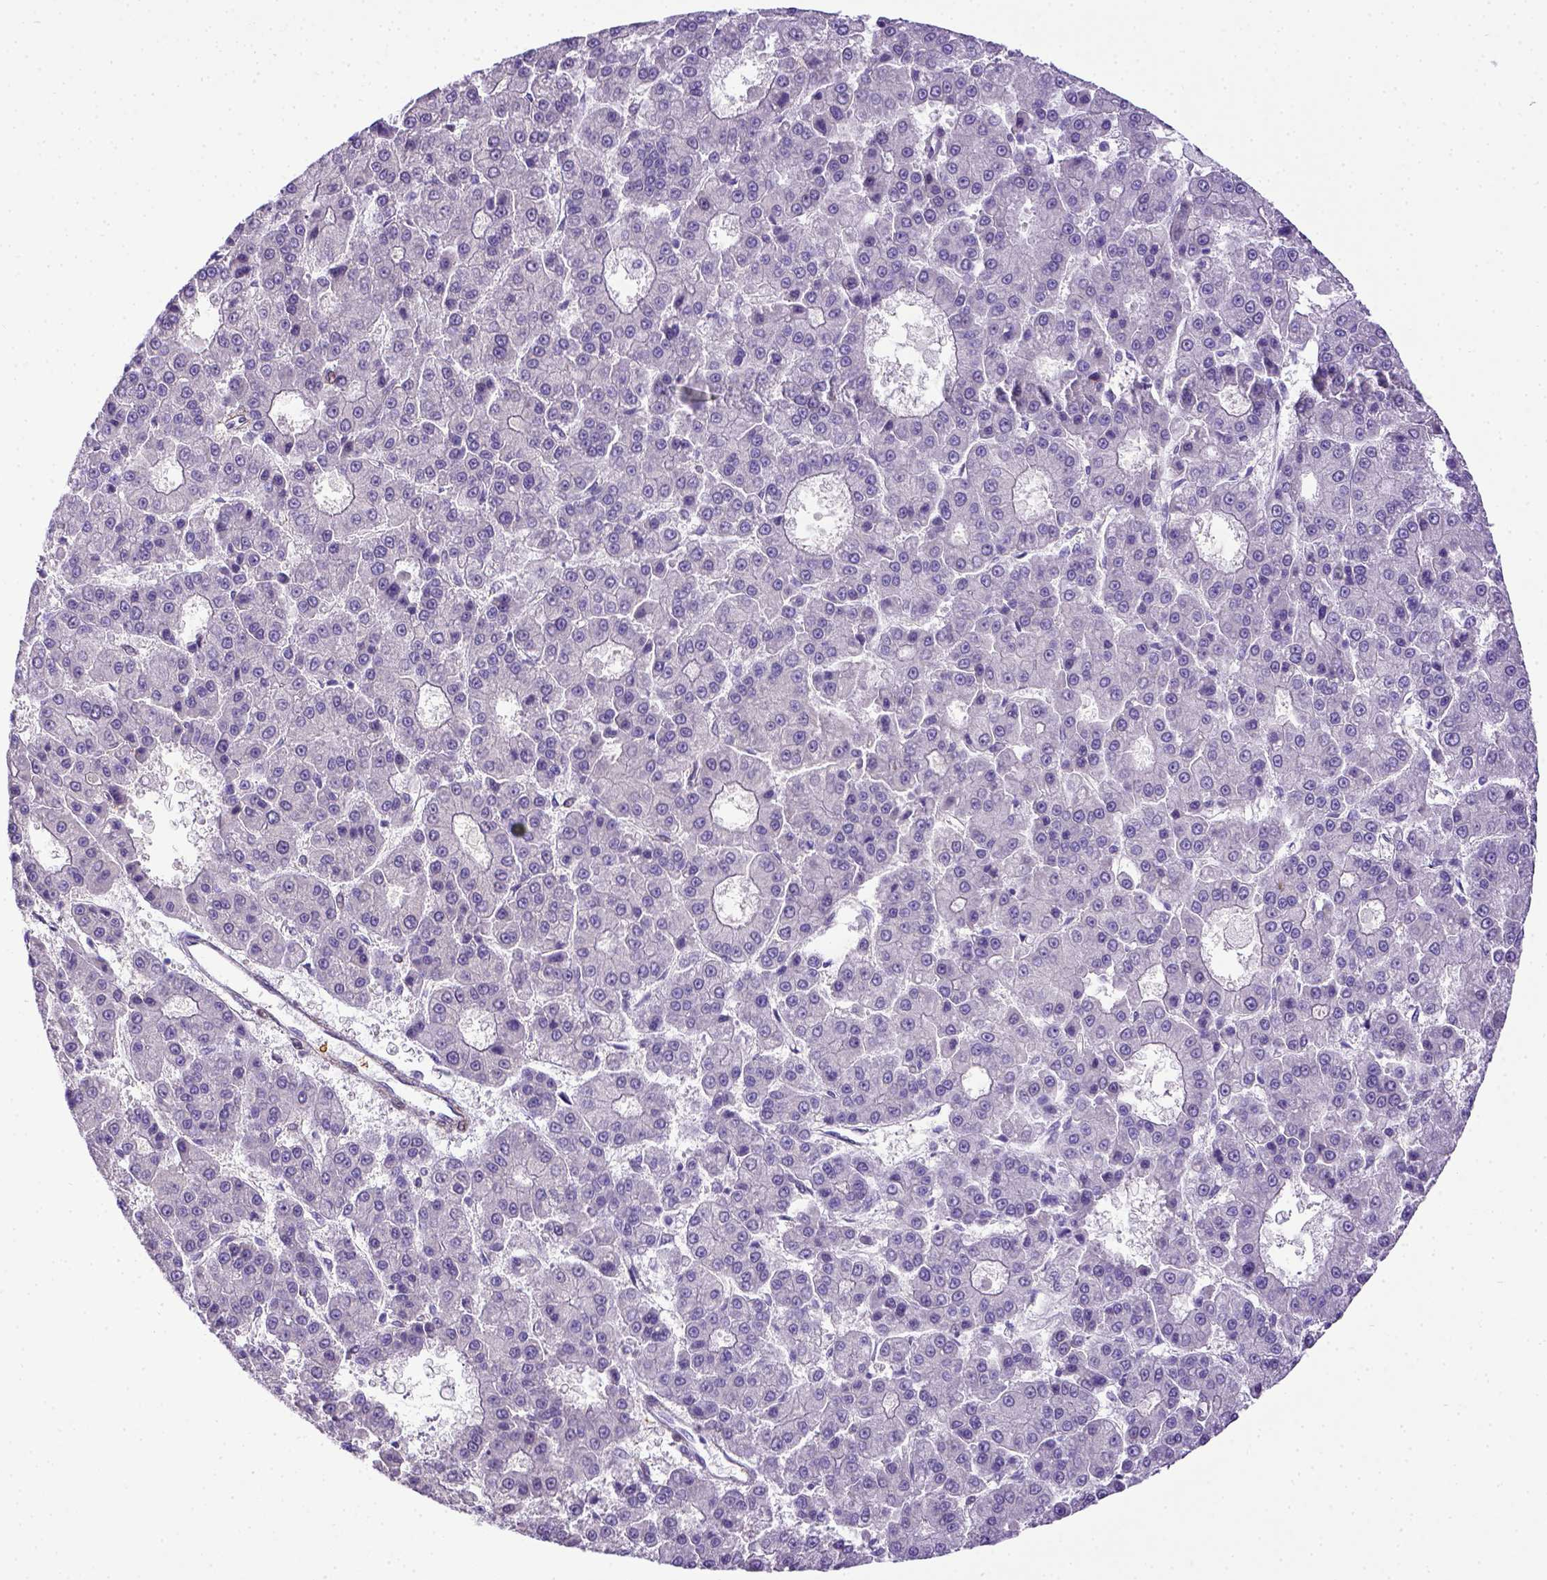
{"staining": {"intensity": "negative", "quantity": "none", "location": "none"}, "tissue": "liver cancer", "cell_type": "Tumor cells", "image_type": "cancer", "snomed": [{"axis": "morphology", "description": "Carcinoma, Hepatocellular, NOS"}, {"axis": "topography", "description": "Liver"}], "caption": "Immunohistochemistry histopathology image of human hepatocellular carcinoma (liver) stained for a protein (brown), which reveals no expression in tumor cells.", "gene": "BTN1A1", "patient": {"sex": "male", "age": 70}}